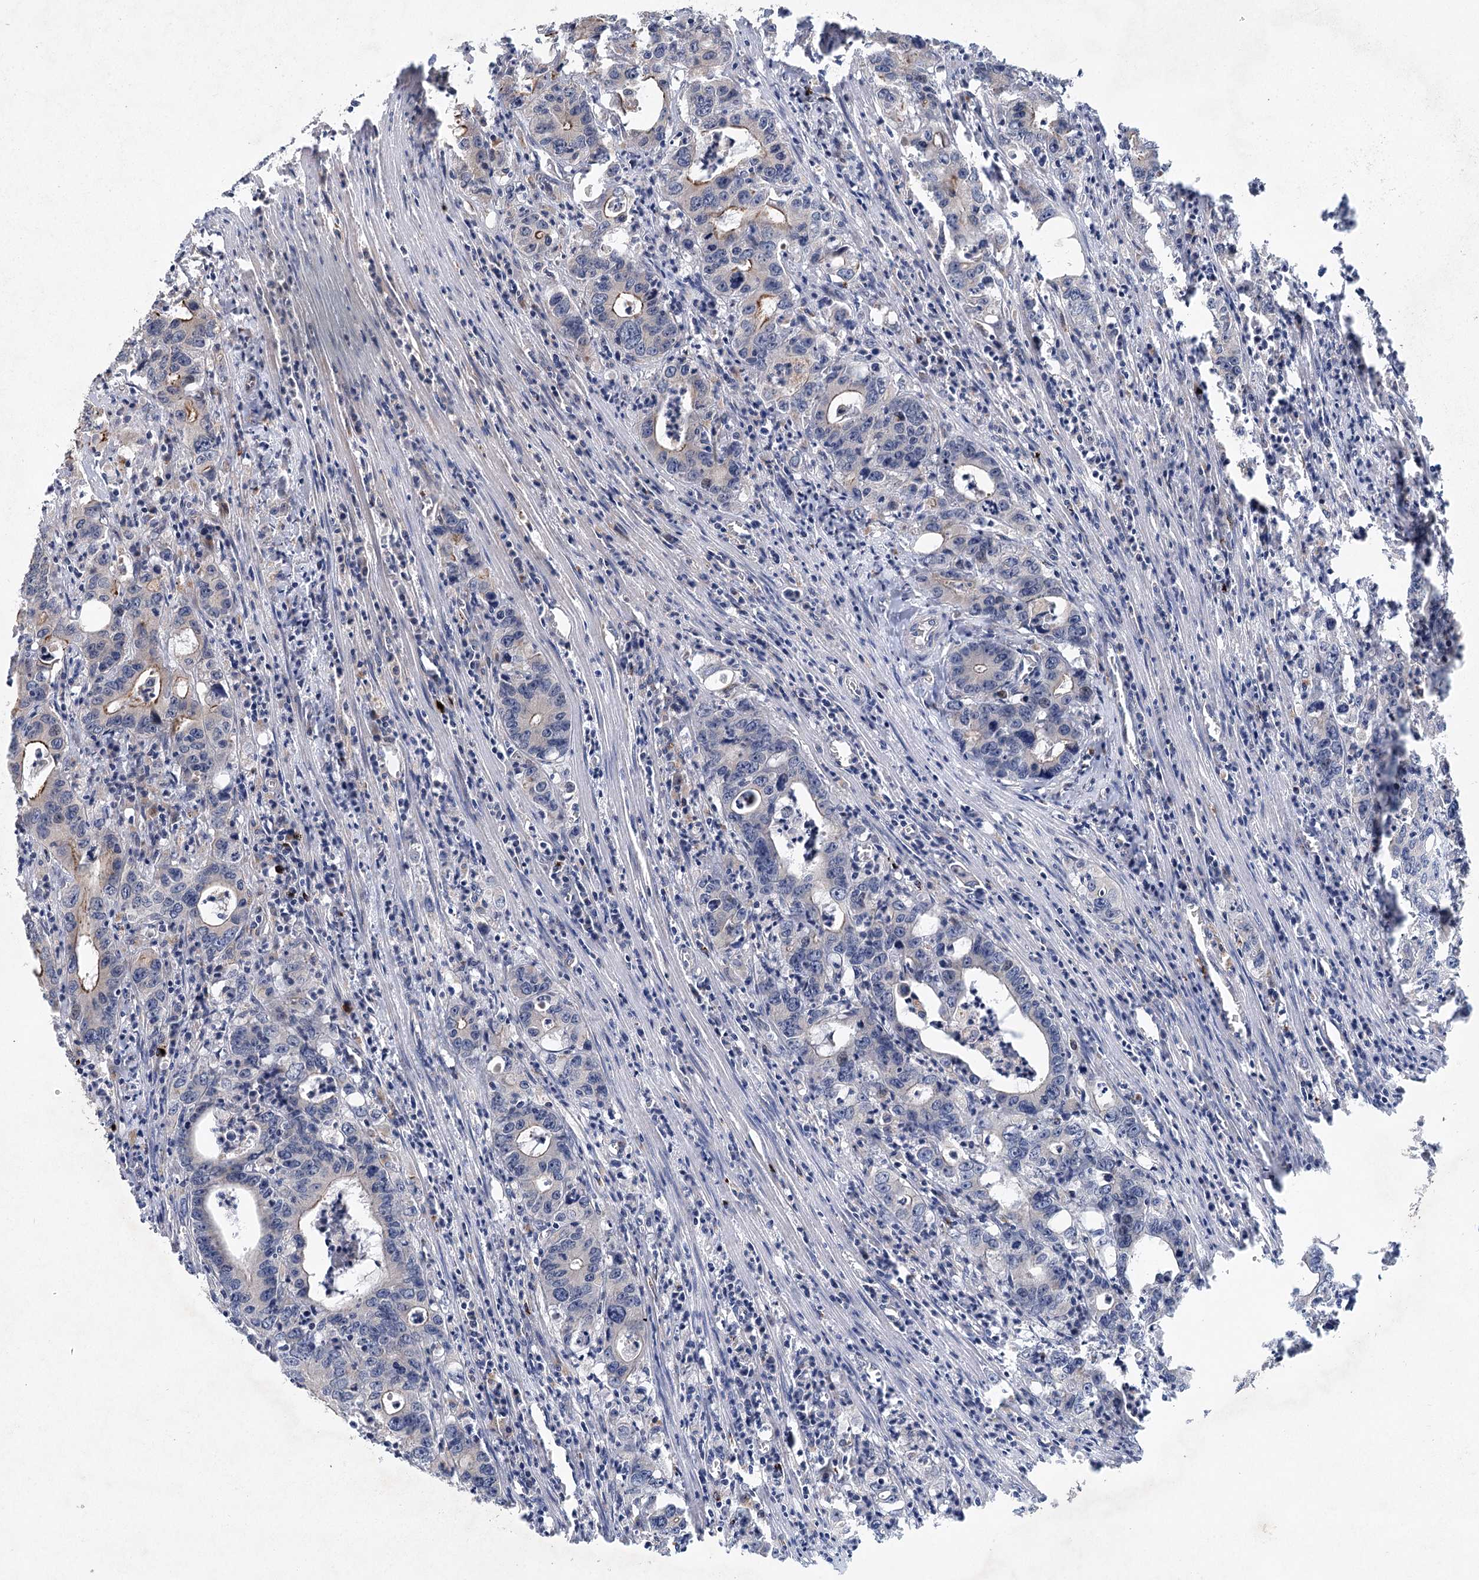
{"staining": {"intensity": "moderate", "quantity": "<25%", "location": "cytoplasmic/membranous"}, "tissue": "colorectal cancer", "cell_type": "Tumor cells", "image_type": "cancer", "snomed": [{"axis": "morphology", "description": "Adenocarcinoma, NOS"}, {"axis": "topography", "description": "Colon"}], "caption": "Immunohistochemistry (IHC) (DAB (3,3'-diaminobenzidine)) staining of human adenocarcinoma (colorectal) displays moderate cytoplasmic/membranous protein staining in about <25% of tumor cells.", "gene": "METTL24", "patient": {"sex": "female", "age": 75}}